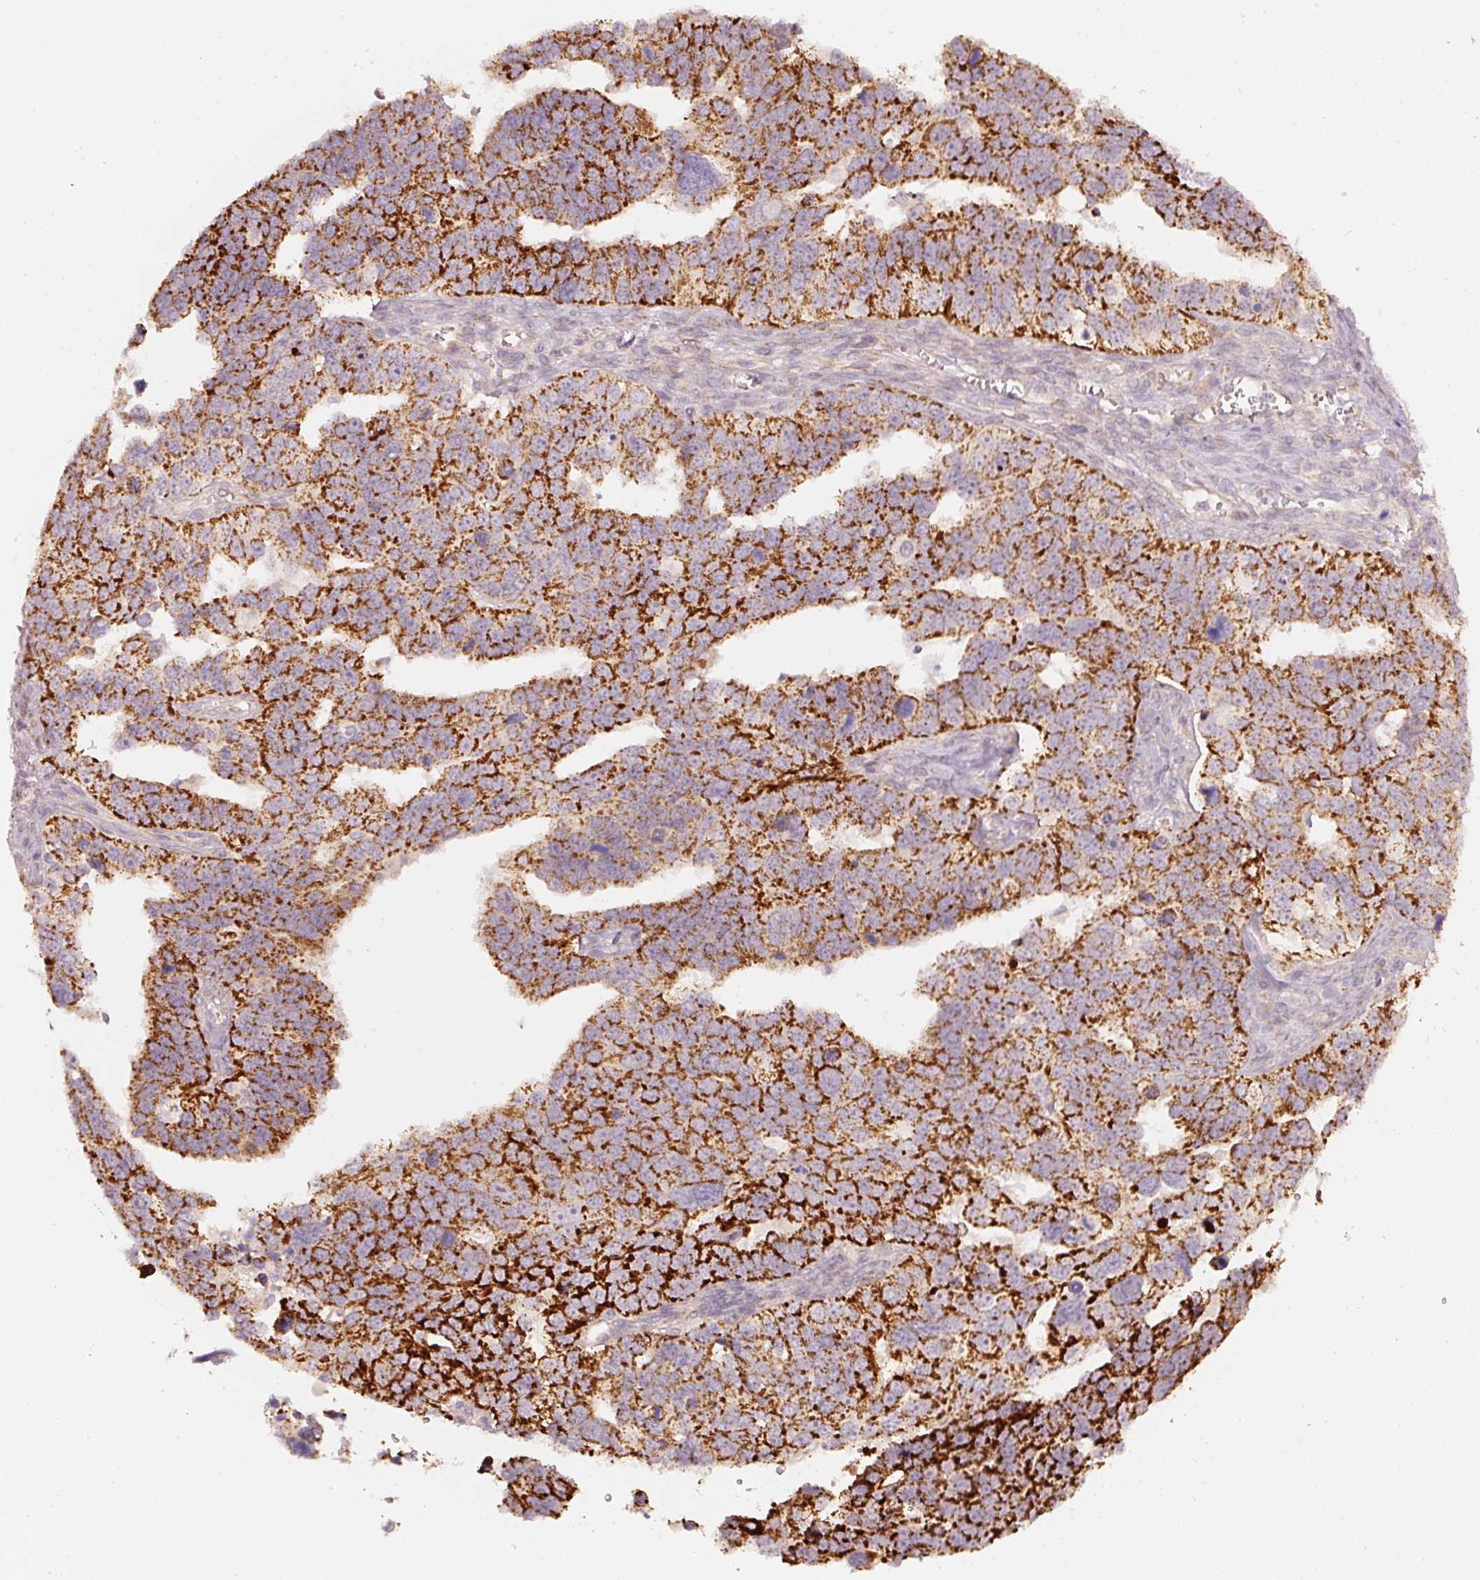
{"staining": {"intensity": "strong", "quantity": ">75%", "location": "cytoplasmic/membranous"}, "tissue": "ovarian cancer", "cell_type": "Tumor cells", "image_type": "cancer", "snomed": [{"axis": "morphology", "description": "Cystadenocarcinoma, serous, NOS"}, {"axis": "topography", "description": "Ovary"}], "caption": "Human serous cystadenocarcinoma (ovarian) stained with a protein marker exhibits strong staining in tumor cells.", "gene": "ARHGAP22", "patient": {"sex": "female", "age": 76}}